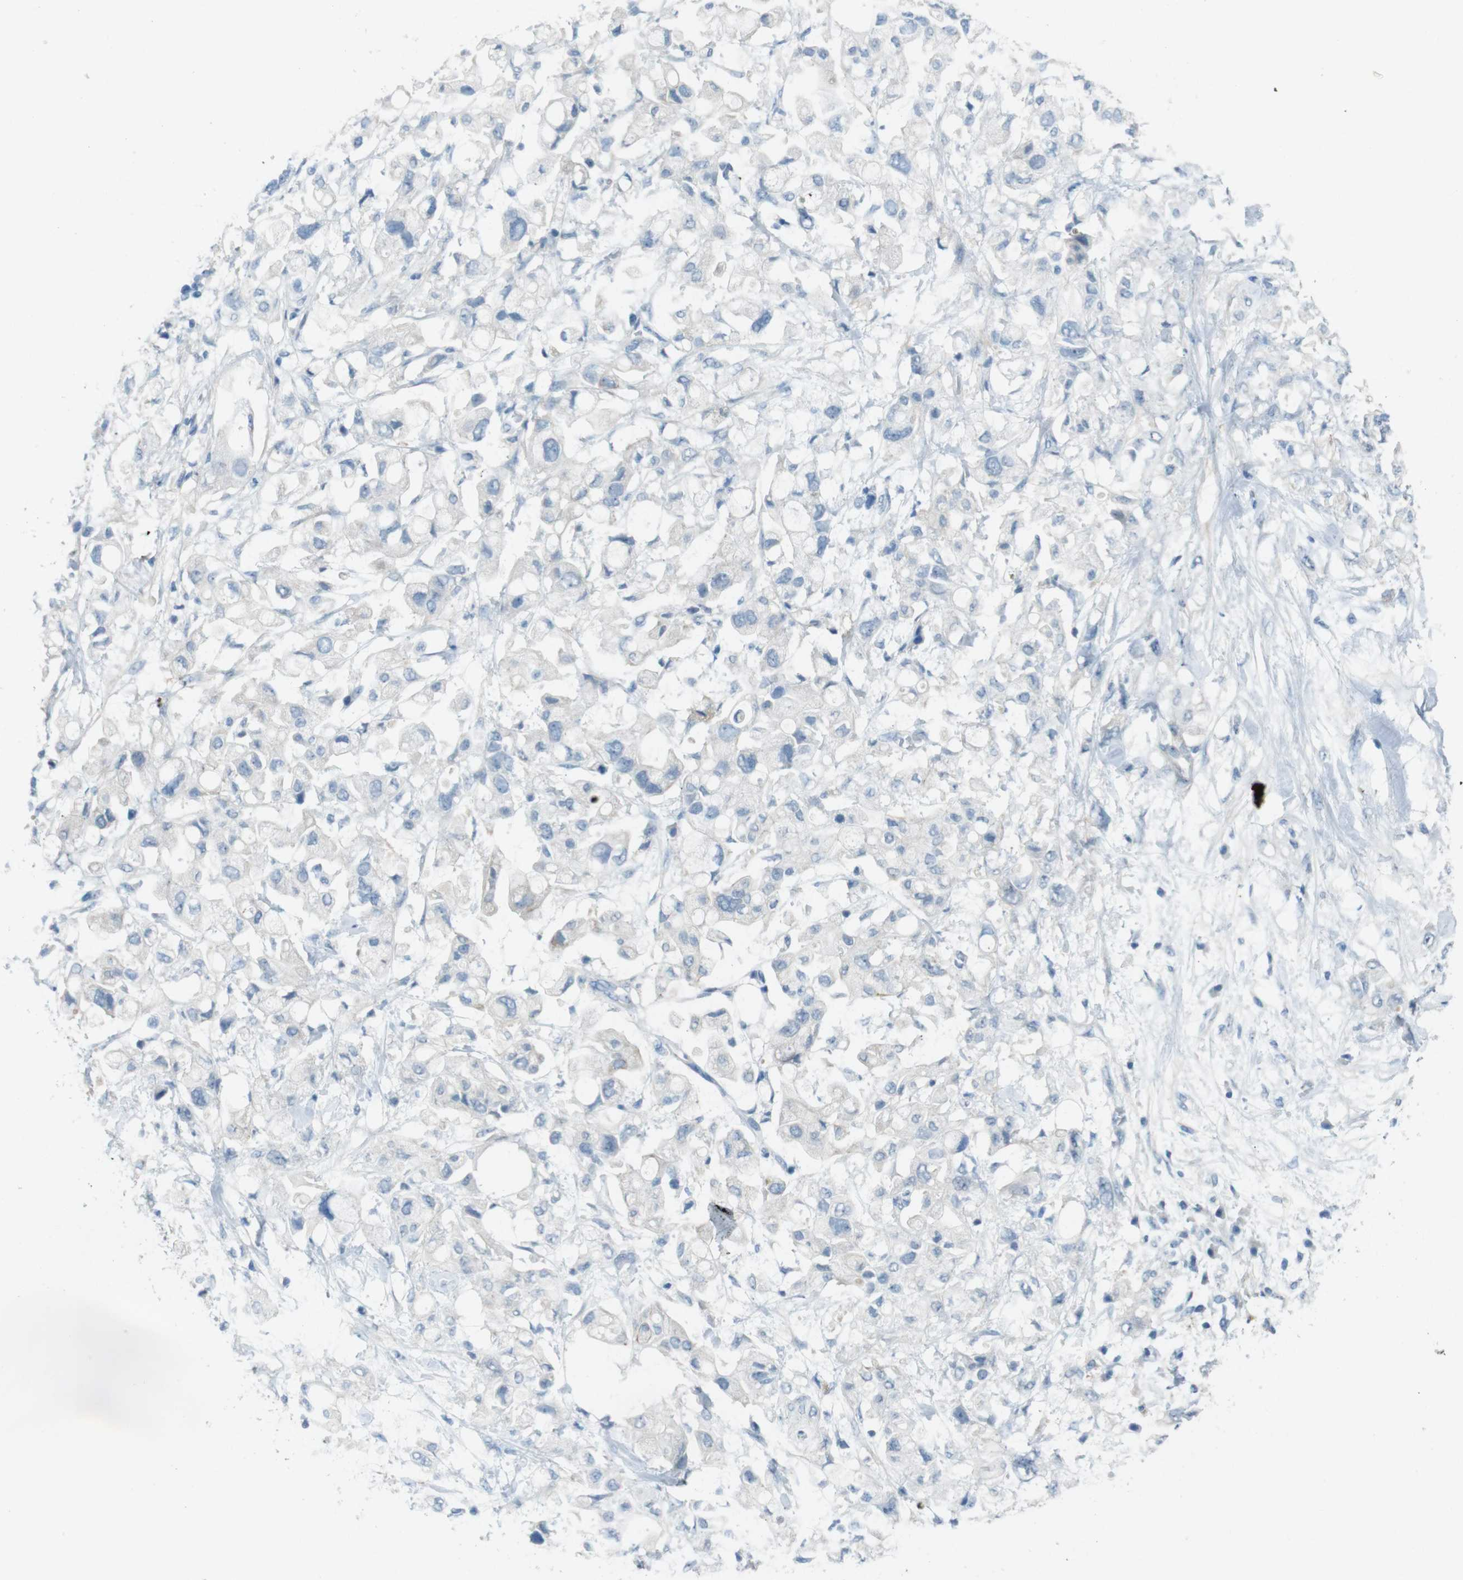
{"staining": {"intensity": "negative", "quantity": "none", "location": "none"}, "tissue": "pancreatic cancer", "cell_type": "Tumor cells", "image_type": "cancer", "snomed": [{"axis": "morphology", "description": "Adenocarcinoma, NOS"}, {"axis": "topography", "description": "Pancreas"}], "caption": "Micrograph shows no significant protein positivity in tumor cells of pancreatic cancer. The staining was performed using DAB to visualize the protein expression in brown, while the nuclei were stained in blue with hematoxylin (Magnification: 20x).", "gene": "ENTPD7", "patient": {"sex": "female", "age": 56}}